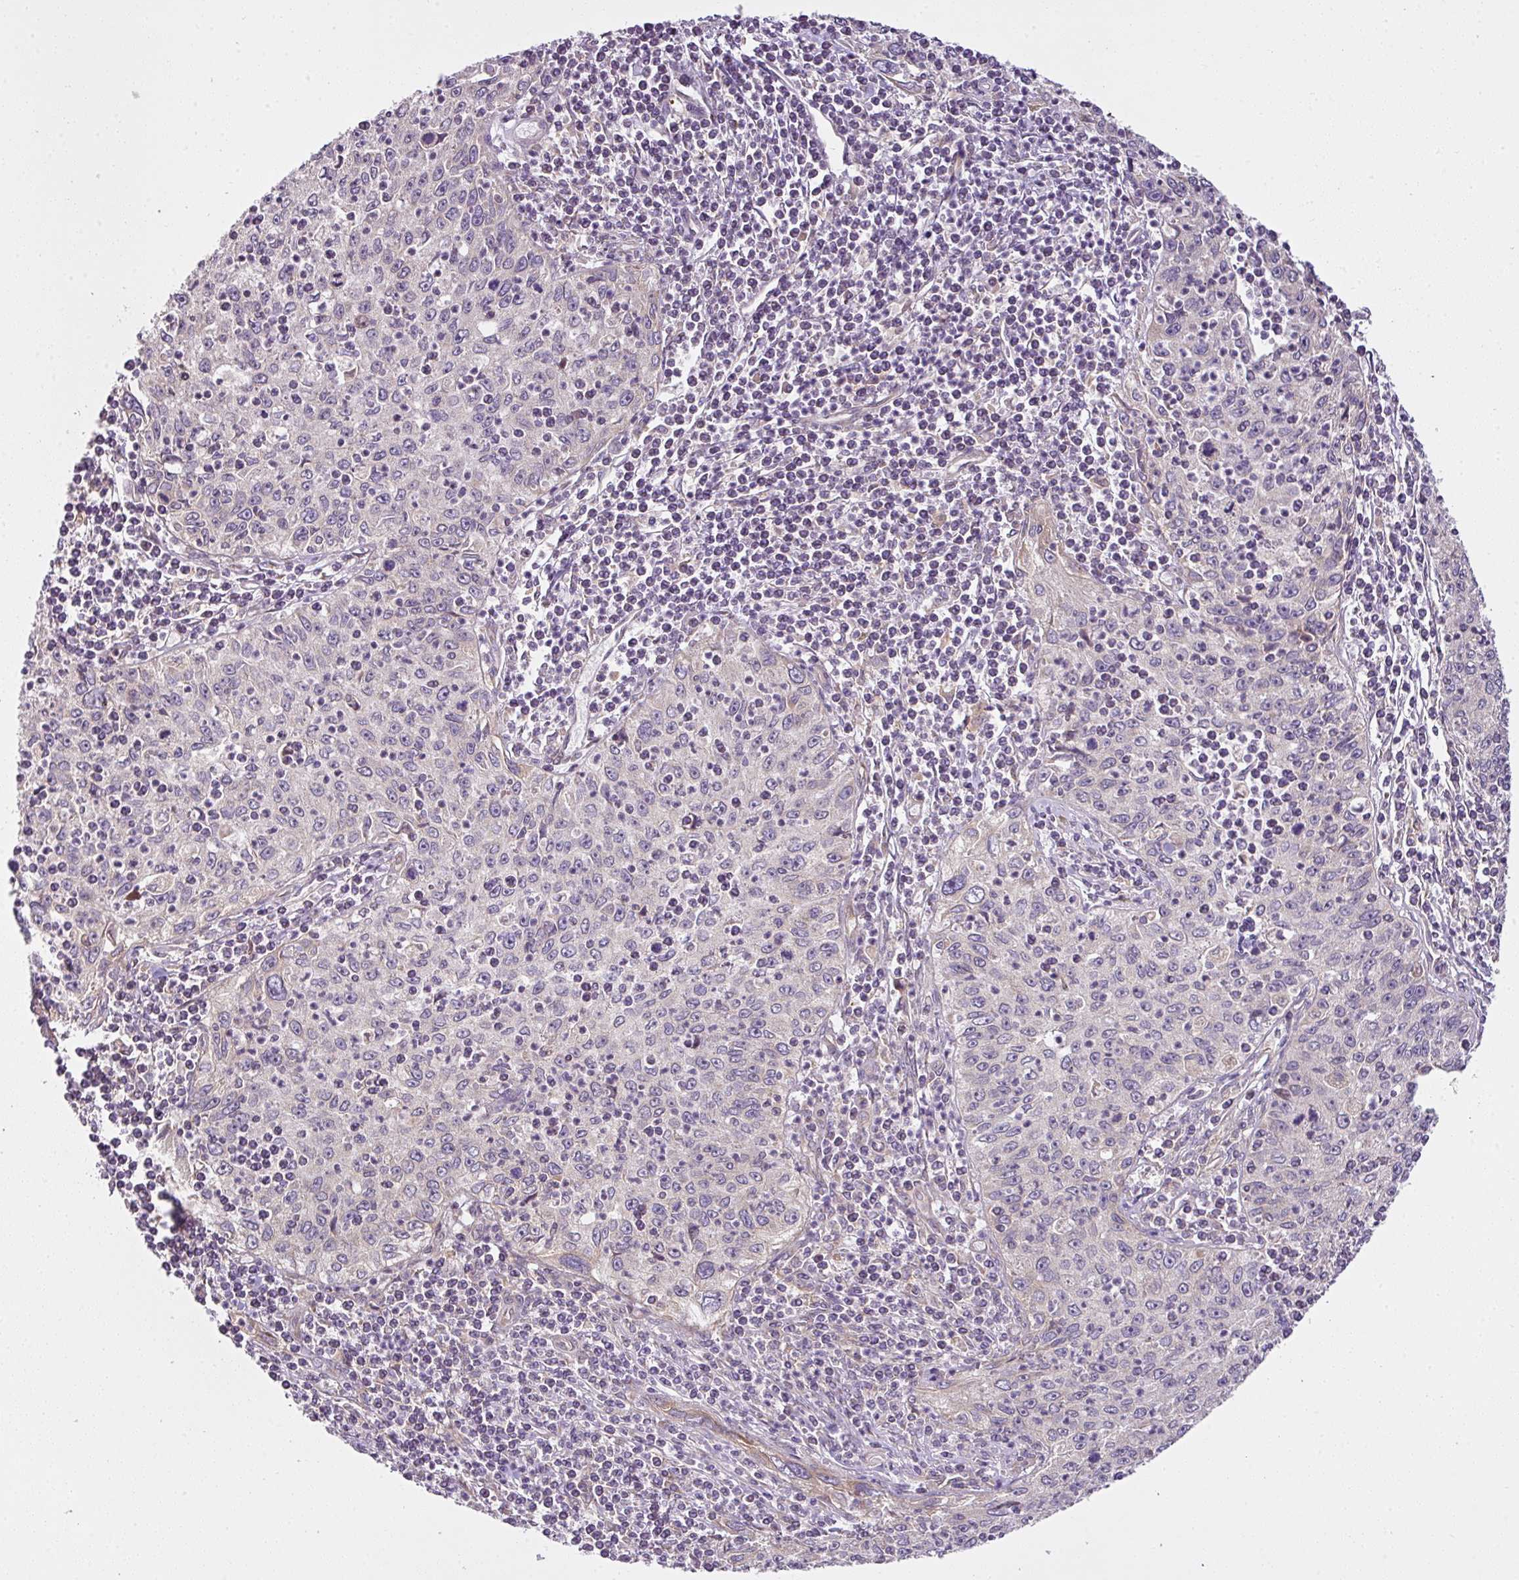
{"staining": {"intensity": "negative", "quantity": "none", "location": "none"}, "tissue": "cervical cancer", "cell_type": "Tumor cells", "image_type": "cancer", "snomed": [{"axis": "morphology", "description": "Squamous cell carcinoma, NOS"}, {"axis": "topography", "description": "Cervix"}], "caption": "Immunohistochemistry of squamous cell carcinoma (cervical) shows no positivity in tumor cells.", "gene": "COX18", "patient": {"sex": "female", "age": 30}}